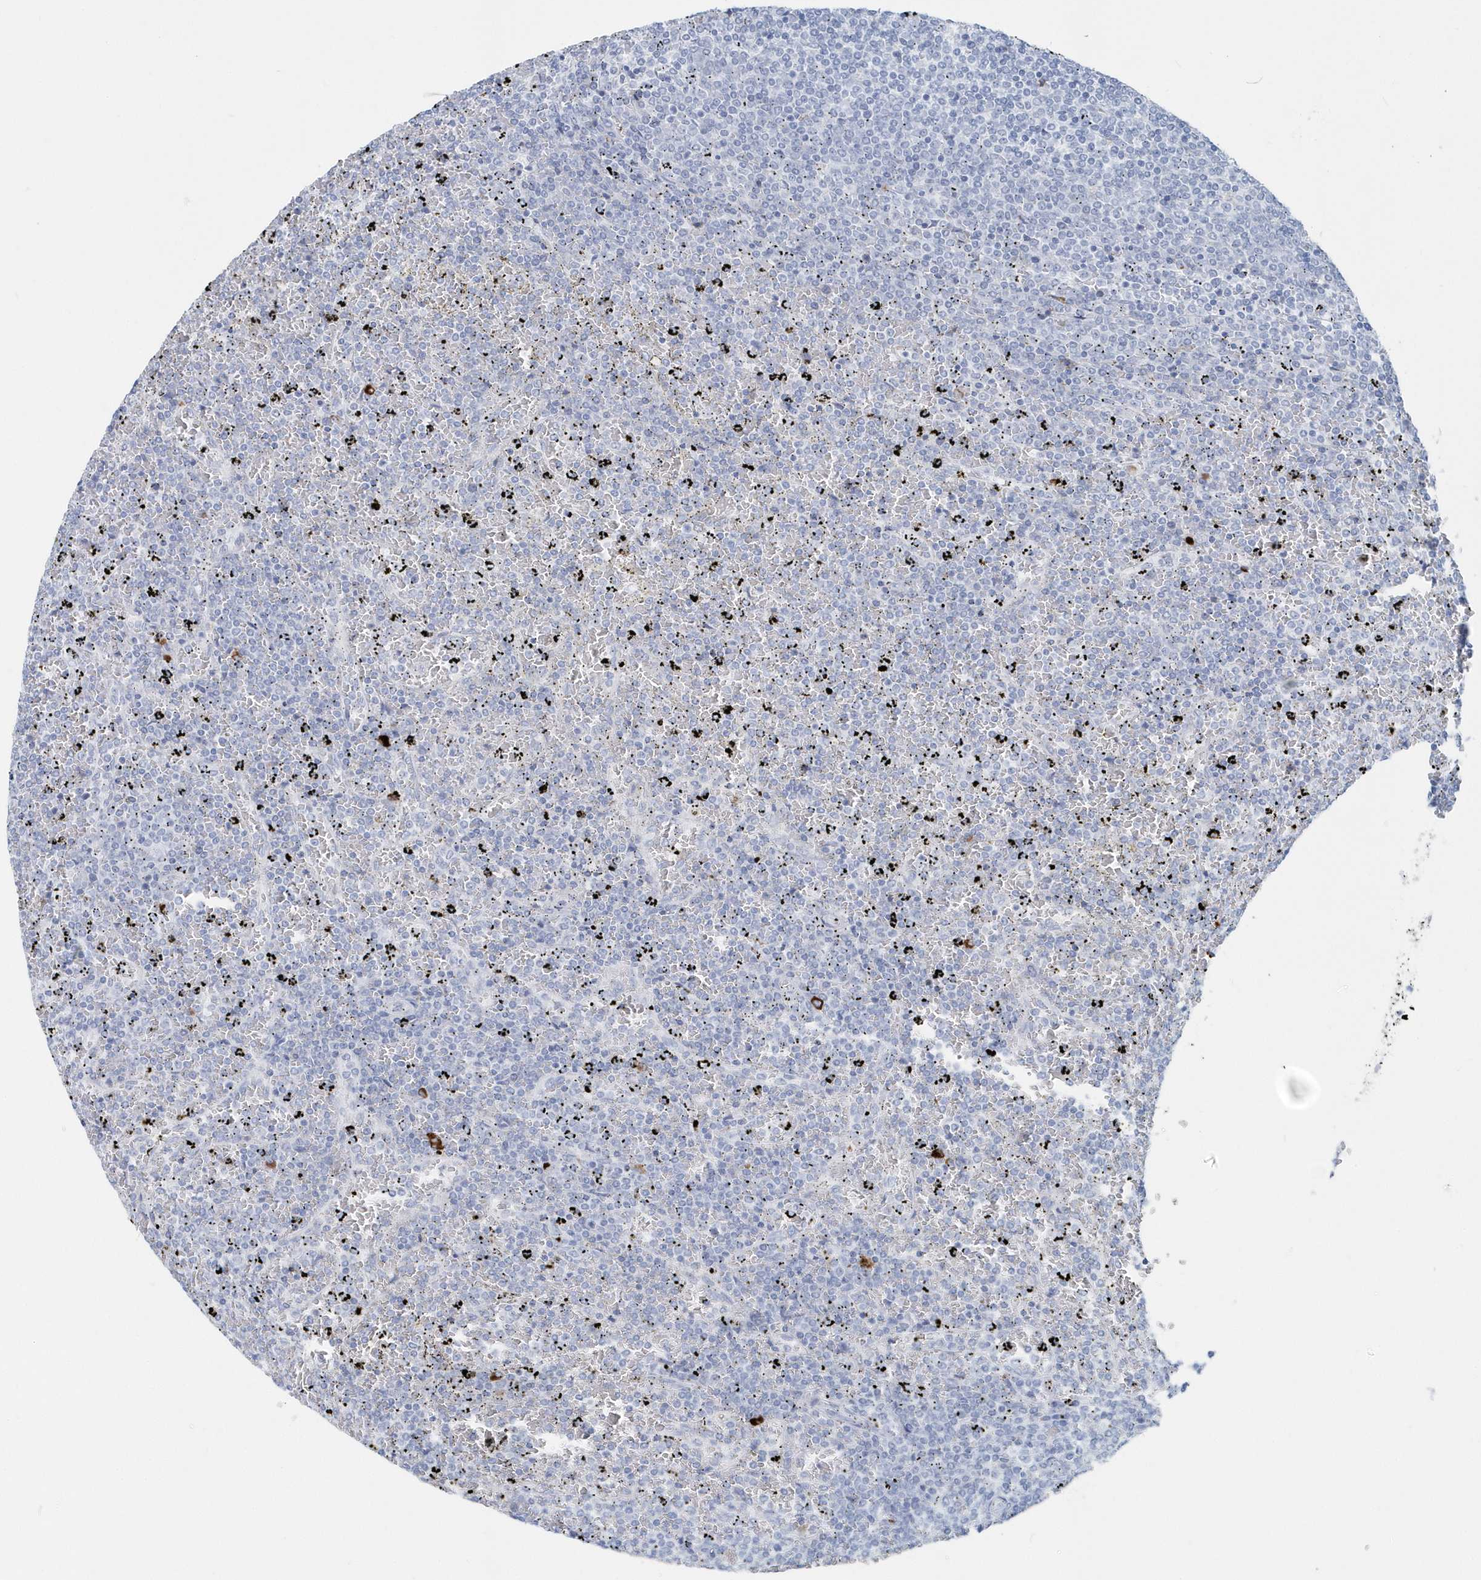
{"staining": {"intensity": "negative", "quantity": "none", "location": "none"}, "tissue": "lymphoma", "cell_type": "Tumor cells", "image_type": "cancer", "snomed": [{"axis": "morphology", "description": "Malignant lymphoma, non-Hodgkin's type, Low grade"}, {"axis": "topography", "description": "Spleen"}], "caption": "Immunohistochemistry (IHC) of lymphoma displays no expression in tumor cells.", "gene": "JCHAIN", "patient": {"sex": "female", "age": 77}}